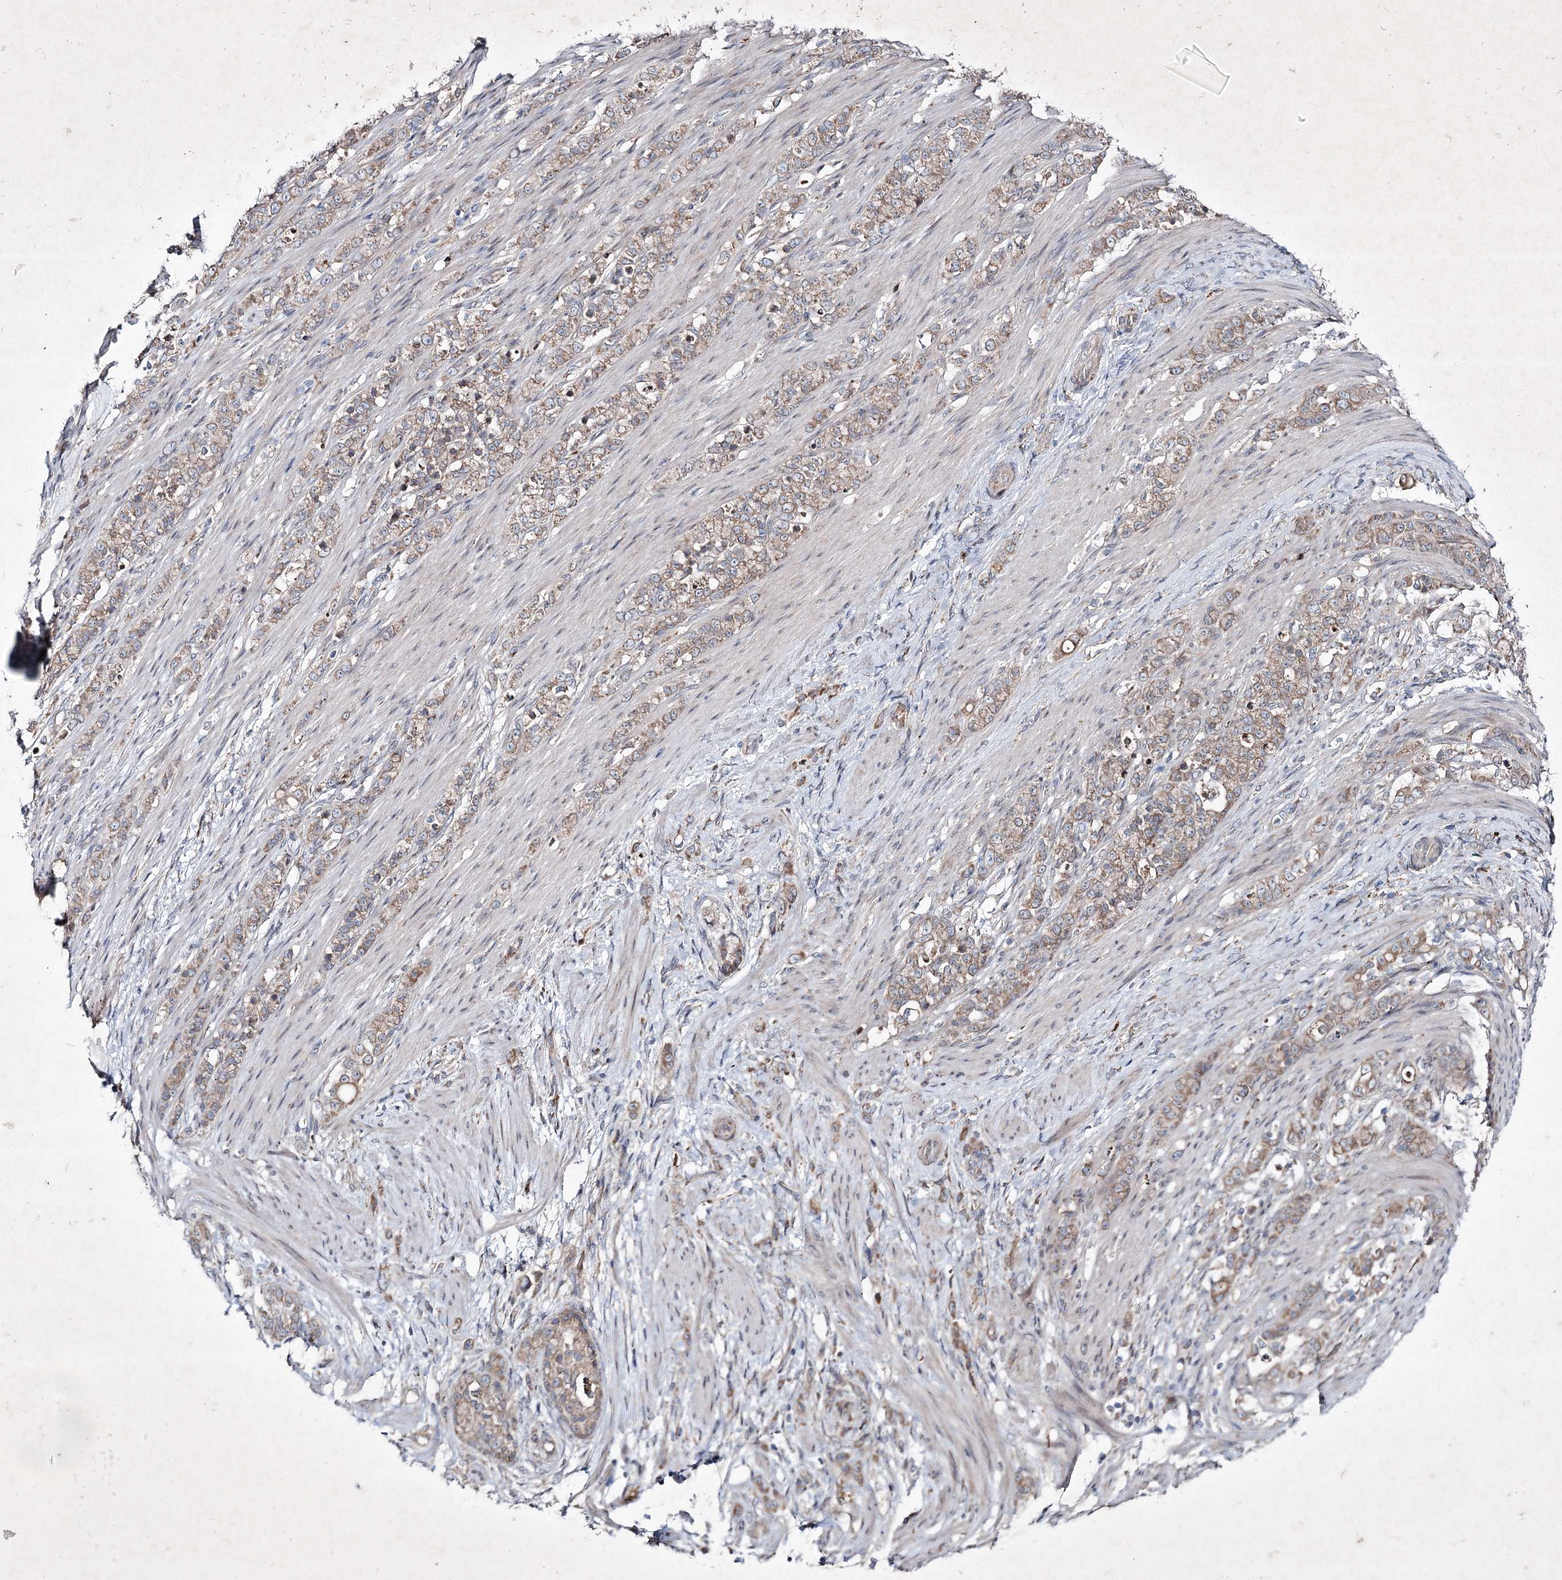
{"staining": {"intensity": "weak", "quantity": ">75%", "location": "cytoplasmic/membranous"}, "tissue": "stomach cancer", "cell_type": "Tumor cells", "image_type": "cancer", "snomed": [{"axis": "morphology", "description": "Adenocarcinoma, NOS"}, {"axis": "topography", "description": "Stomach"}], "caption": "A micrograph of adenocarcinoma (stomach) stained for a protein reveals weak cytoplasmic/membranous brown staining in tumor cells. The protein is stained brown, and the nuclei are stained in blue (DAB IHC with brightfield microscopy, high magnification).", "gene": "ALG9", "patient": {"sex": "female", "age": 79}}